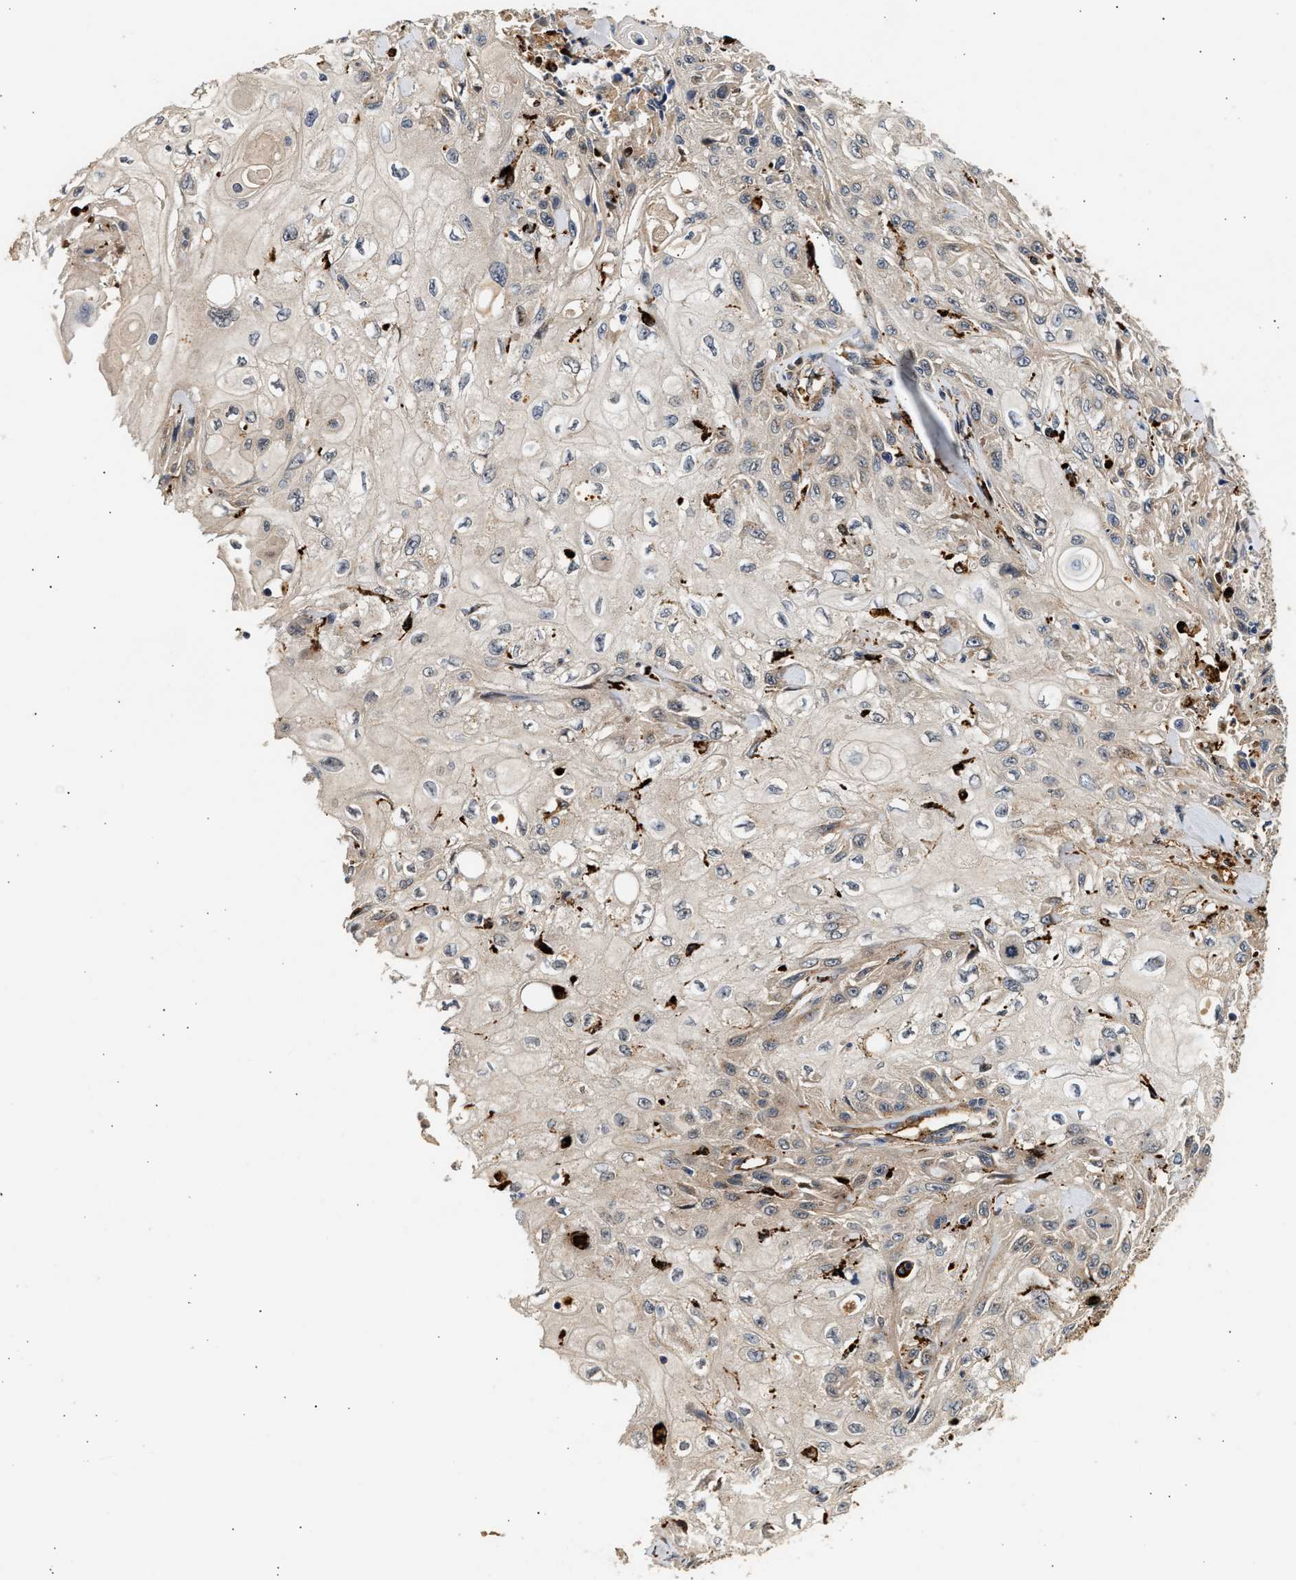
{"staining": {"intensity": "weak", "quantity": "<25%", "location": "cytoplasmic/membranous"}, "tissue": "skin cancer", "cell_type": "Tumor cells", "image_type": "cancer", "snomed": [{"axis": "morphology", "description": "Squamous cell carcinoma, NOS"}, {"axis": "morphology", "description": "Squamous cell carcinoma, metastatic, NOS"}, {"axis": "topography", "description": "Skin"}, {"axis": "topography", "description": "Lymph node"}], "caption": "DAB (3,3'-diaminobenzidine) immunohistochemical staining of skin cancer reveals no significant expression in tumor cells. The staining was performed using DAB (3,3'-diaminobenzidine) to visualize the protein expression in brown, while the nuclei were stained in blue with hematoxylin (Magnification: 20x).", "gene": "PLD3", "patient": {"sex": "male", "age": 75}}